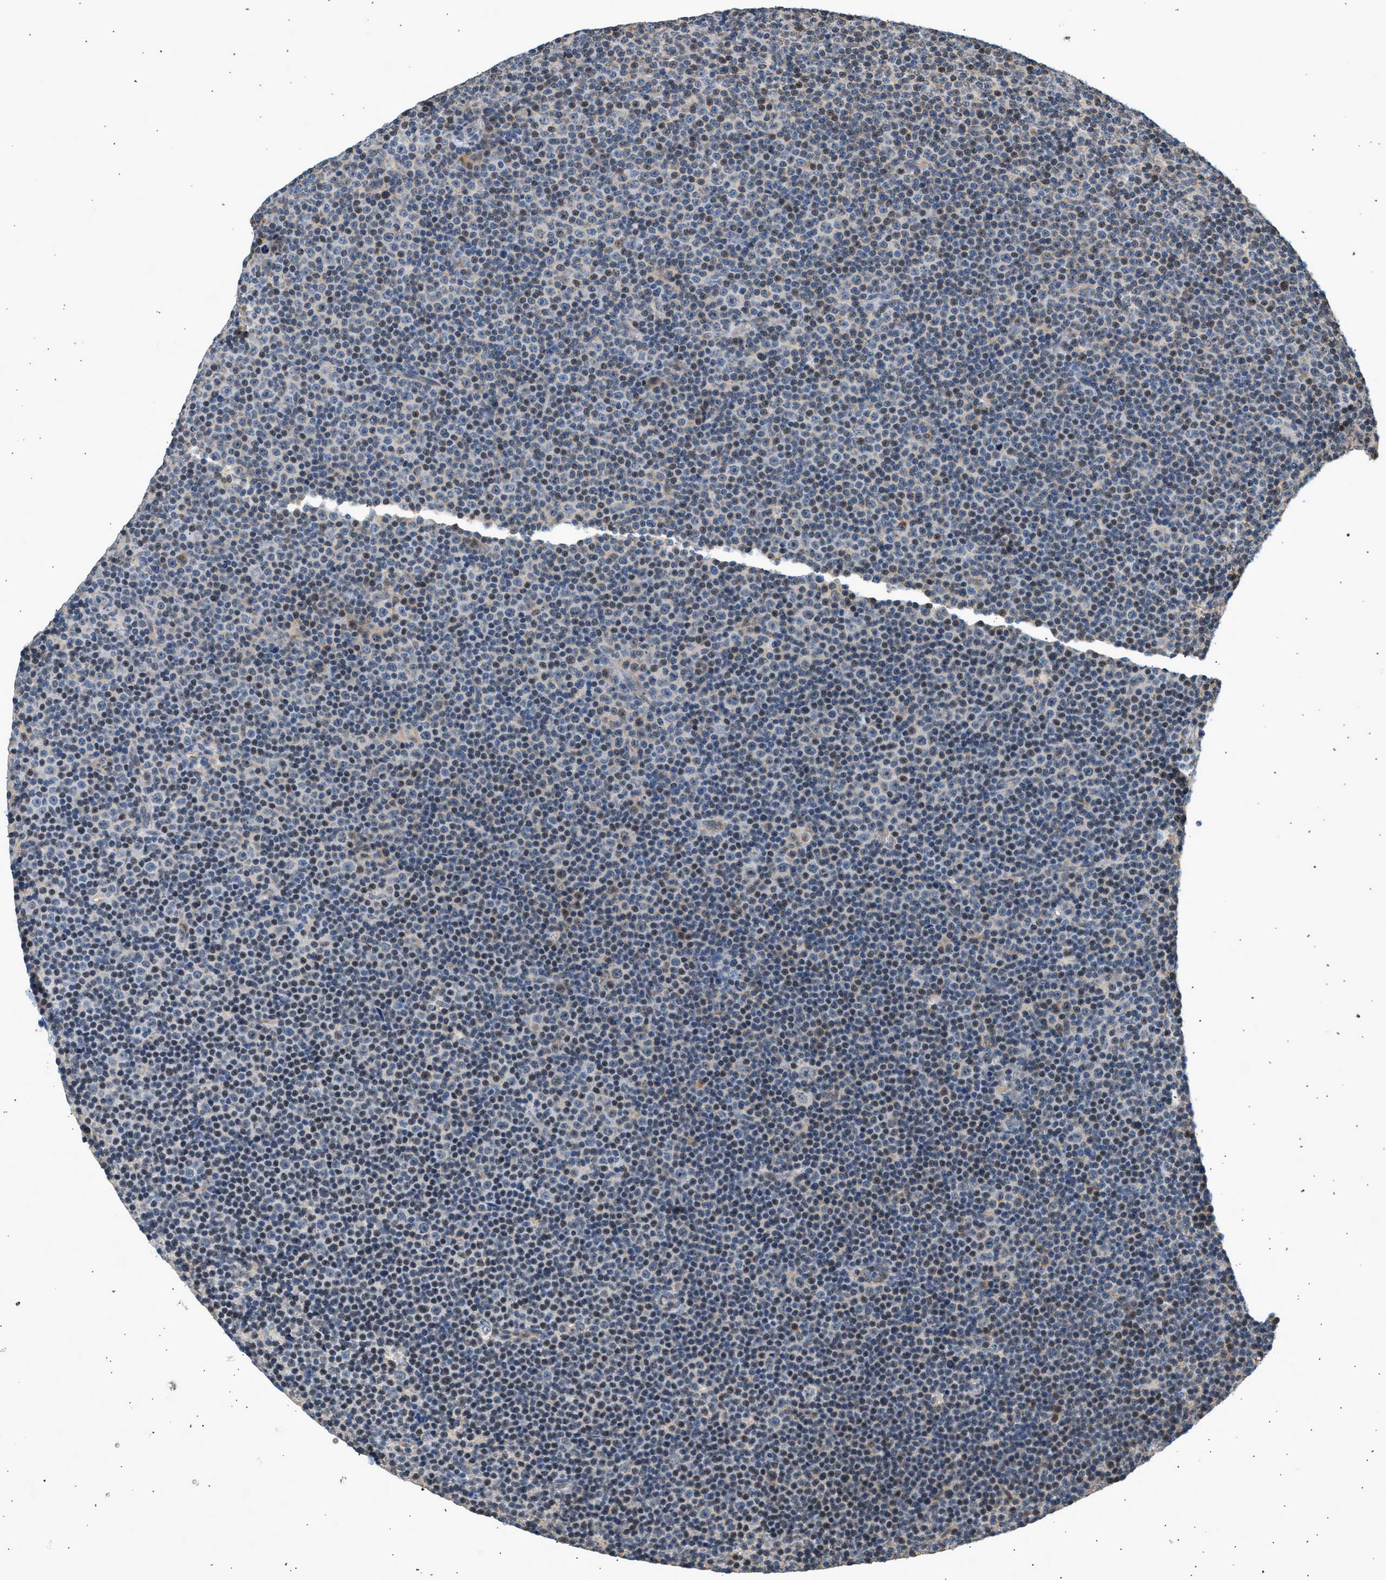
{"staining": {"intensity": "weak", "quantity": "25%-75%", "location": "nuclear"}, "tissue": "lymphoma", "cell_type": "Tumor cells", "image_type": "cancer", "snomed": [{"axis": "morphology", "description": "Malignant lymphoma, non-Hodgkin's type, Low grade"}, {"axis": "topography", "description": "Lymph node"}], "caption": "Weak nuclear staining is identified in about 25%-75% of tumor cells in lymphoma.", "gene": "WDR31", "patient": {"sex": "female", "age": 67}}